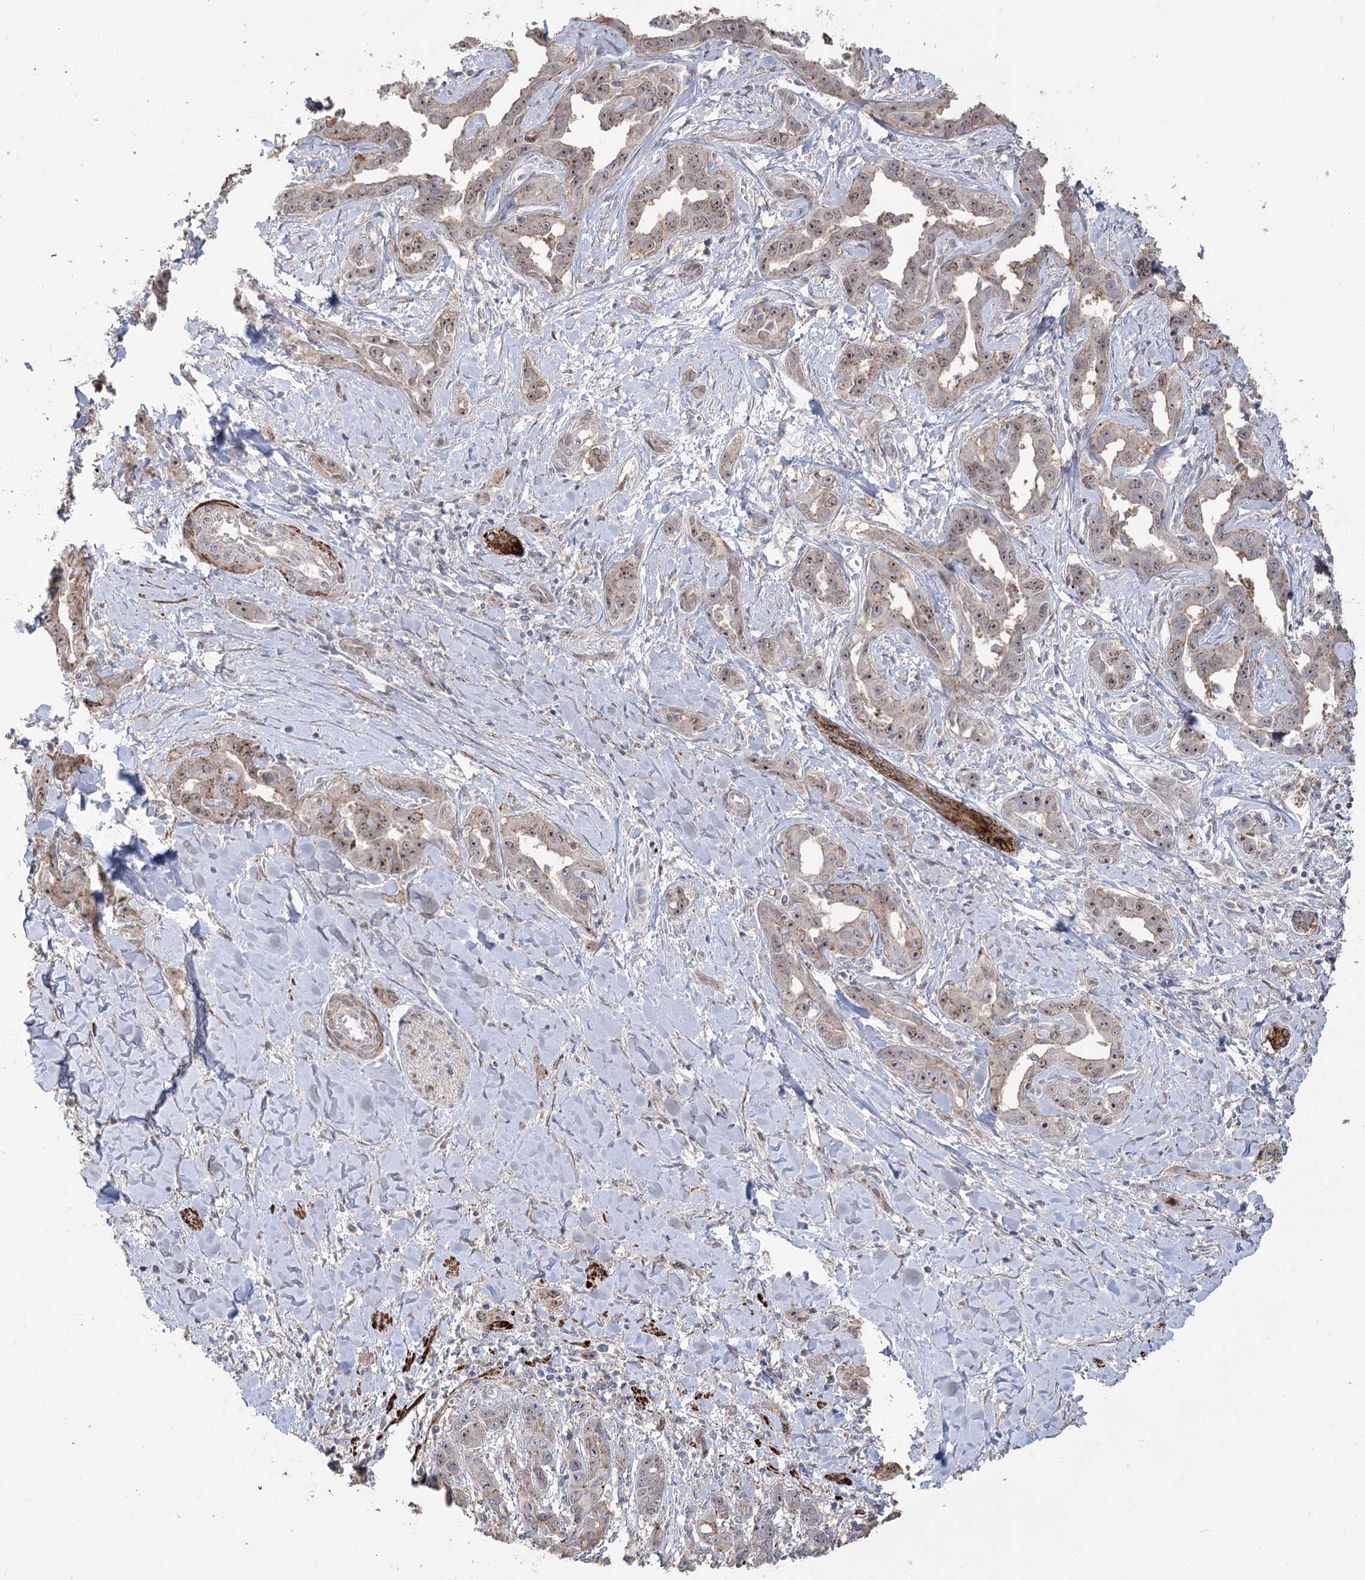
{"staining": {"intensity": "moderate", "quantity": "25%-75%", "location": "cytoplasmic/membranous"}, "tissue": "liver cancer", "cell_type": "Tumor cells", "image_type": "cancer", "snomed": [{"axis": "morphology", "description": "Cholangiocarcinoma"}, {"axis": "topography", "description": "Liver"}], "caption": "Immunohistochemistry image of cholangiocarcinoma (liver) stained for a protein (brown), which demonstrates medium levels of moderate cytoplasmic/membranous expression in about 25%-75% of tumor cells.", "gene": "ZSCAN23", "patient": {"sex": "male", "age": 59}}